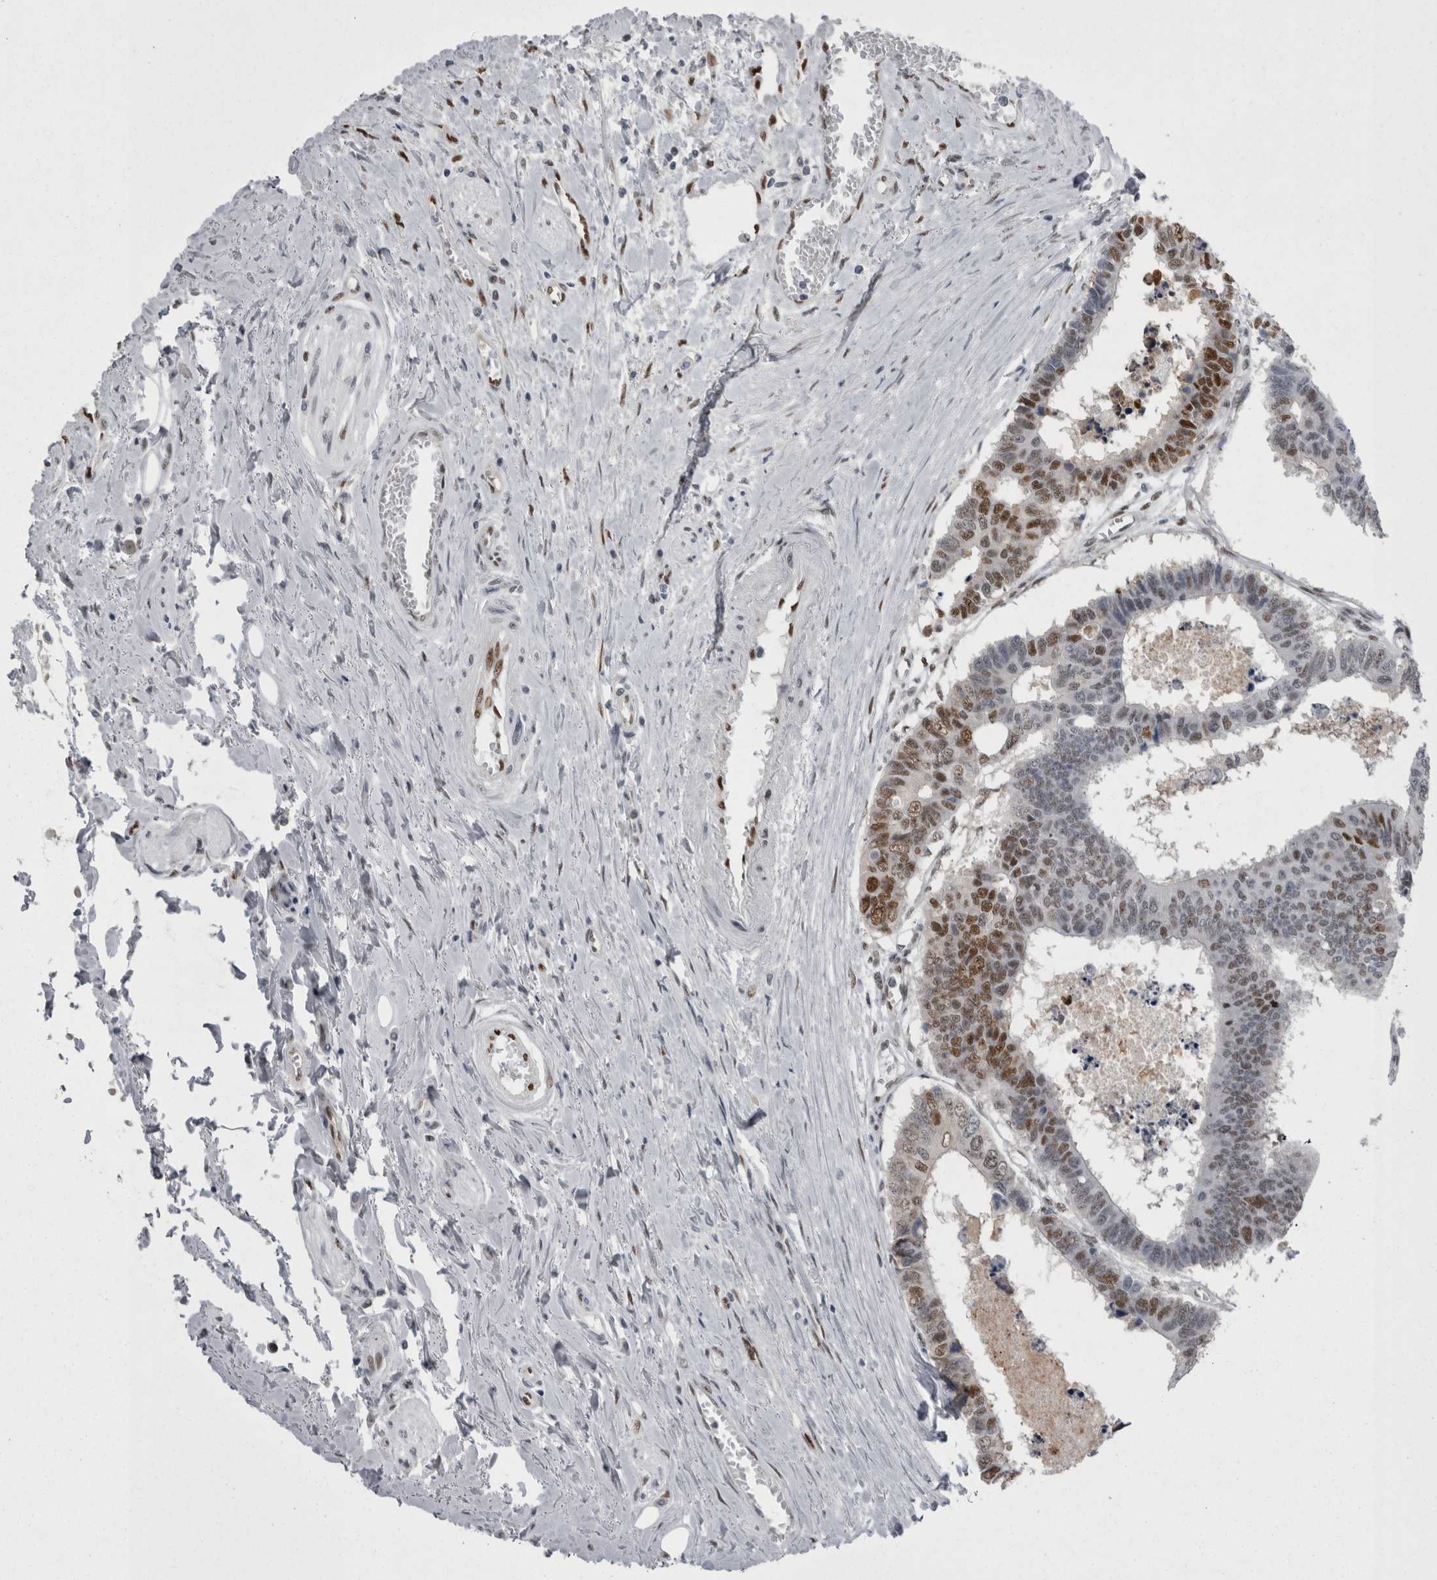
{"staining": {"intensity": "strong", "quantity": "25%-75%", "location": "nuclear"}, "tissue": "colorectal cancer", "cell_type": "Tumor cells", "image_type": "cancer", "snomed": [{"axis": "morphology", "description": "Adenocarcinoma, NOS"}, {"axis": "topography", "description": "Rectum"}], "caption": "High-magnification brightfield microscopy of colorectal cancer stained with DAB (brown) and counterstained with hematoxylin (blue). tumor cells exhibit strong nuclear positivity is present in about25%-75% of cells. (DAB (3,3'-diaminobenzidine) IHC, brown staining for protein, blue staining for nuclei).", "gene": "C1orf54", "patient": {"sex": "male", "age": 84}}